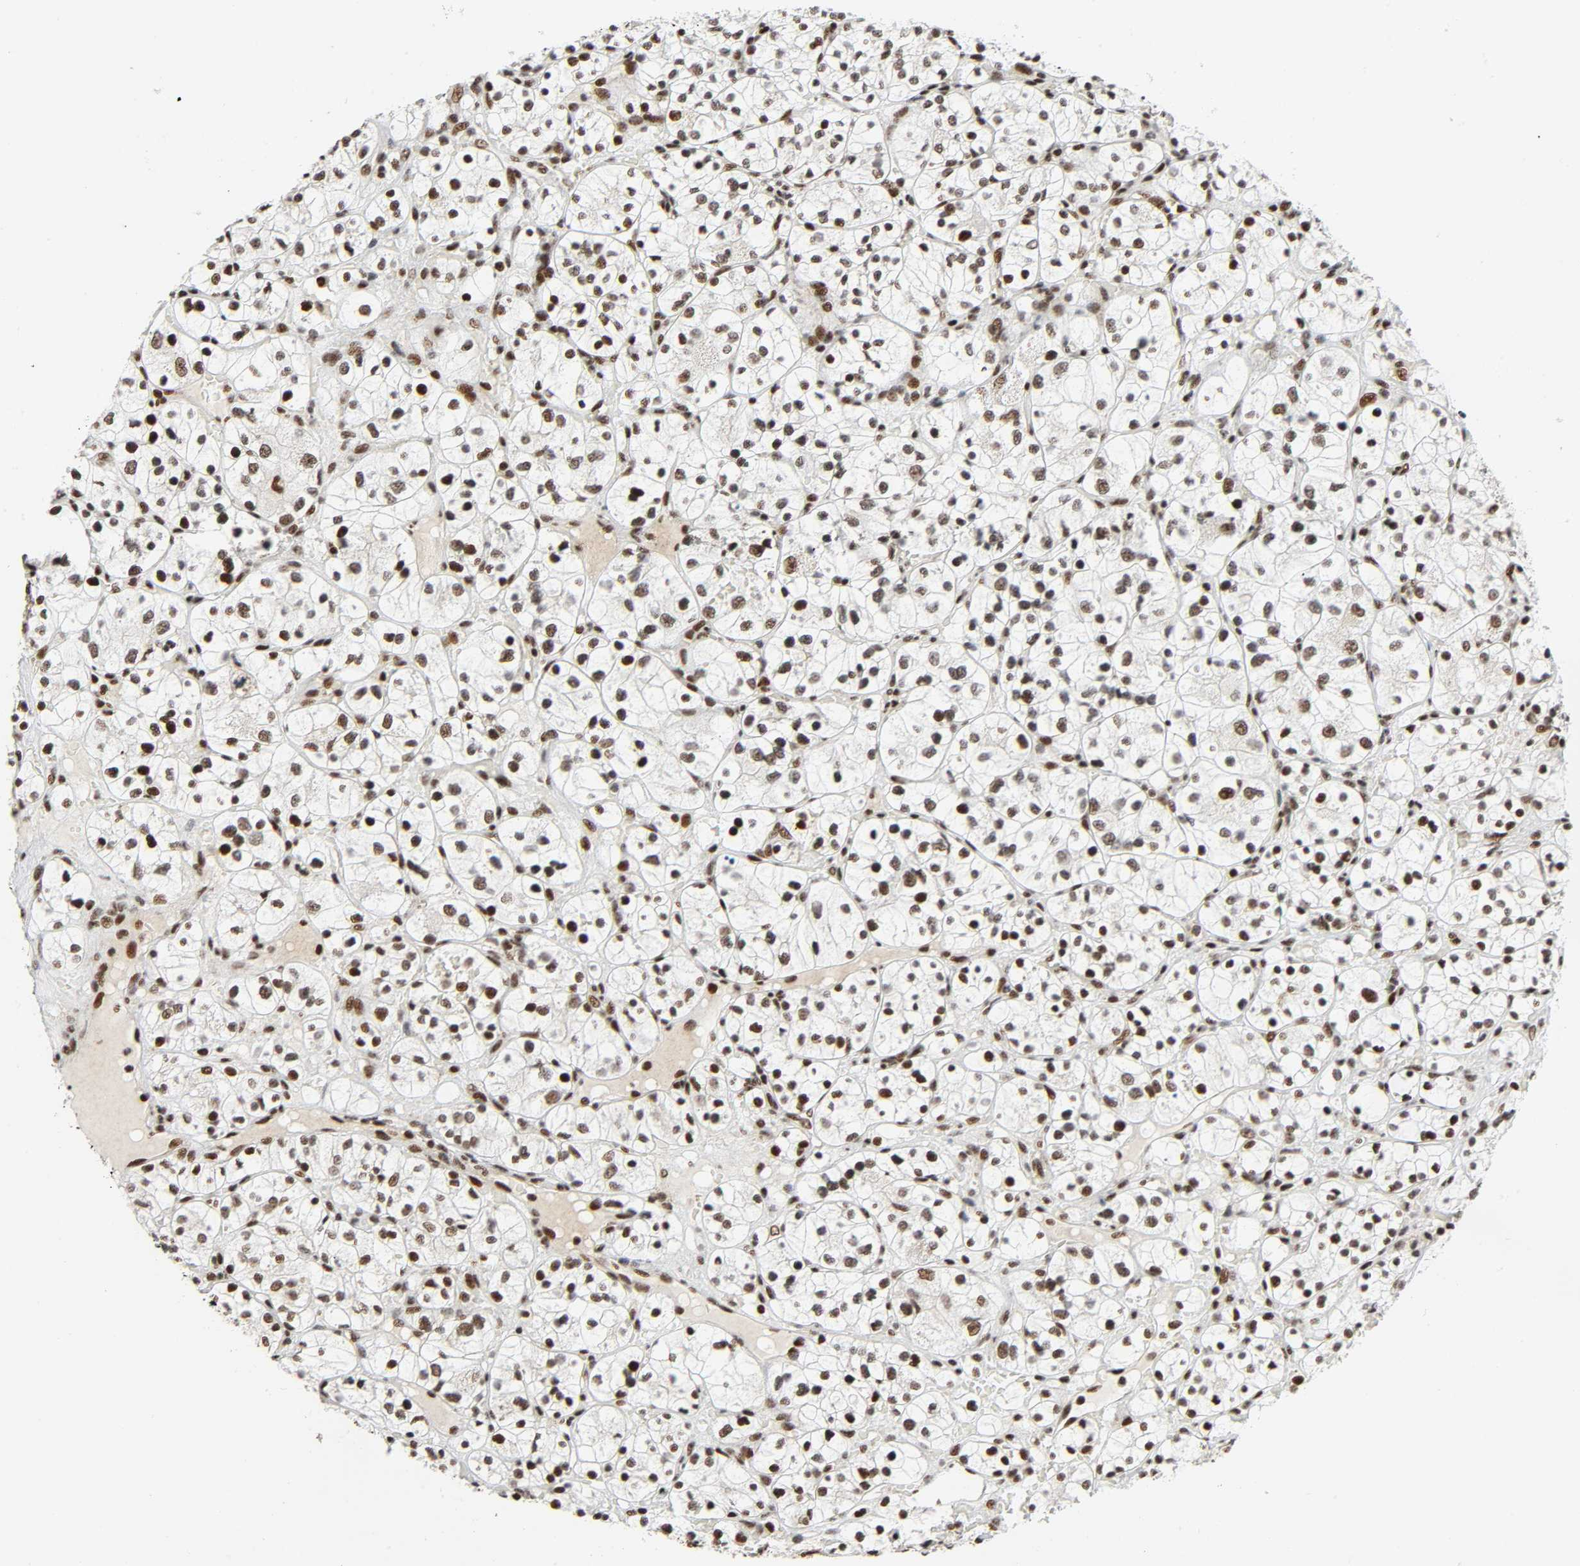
{"staining": {"intensity": "strong", "quantity": ">75%", "location": "nuclear"}, "tissue": "renal cancer", "cell_type": "Tumor cells", "image_type": "cancer", "snomed": [{"axis": "morphology", "description": "Adenocarcinoma, NOS"}, {"axis": "topography", "description": "Kidney"}], "caption": "Protein expression analysis of adenocarcinoma (renal) exhibits strong nuclear expression in approximately >75% of tumor cells.", "gene": "CDK9", "patient": {"sex": "female", "age": 60}}